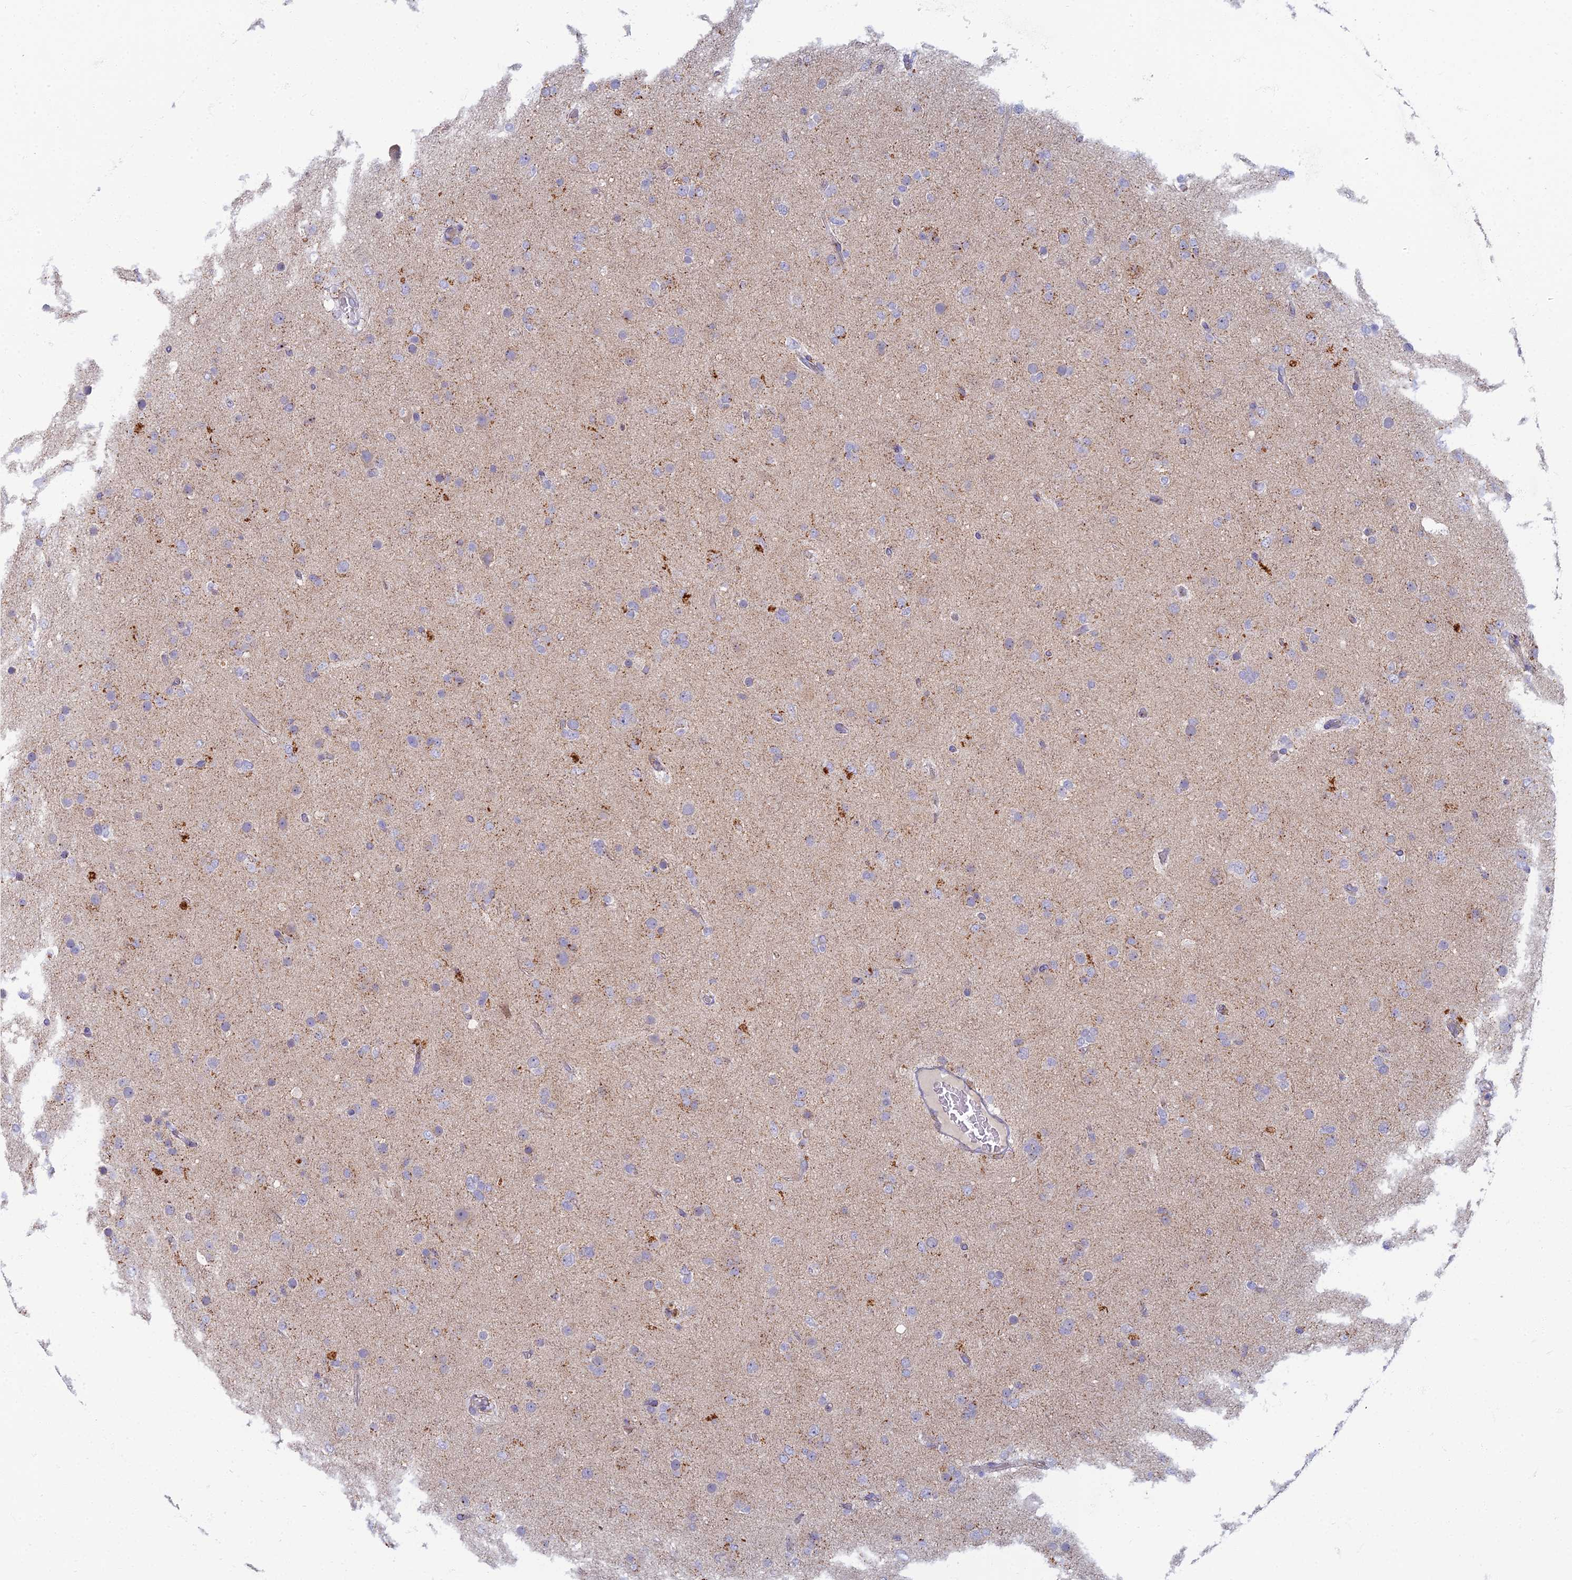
{"staining": {"intensity": "negative", "quantity": "none", "location": "none"}, "tissue": "glioma", "cell_type": "Tumor cells", "image_type": "cancer", "snomed": [{"axis": "morphology", "description": "Glioma, malignant, Low grade"}, {"axis": "topography", "description": "Brain"}], "caption": "Malignant low-grade glioma stained for a protein using immunohistochemistry (IHC) reveals no expression tumor cells.", "gene": "CHMP4B", "patient": {"sex": "male", "age": 65}}